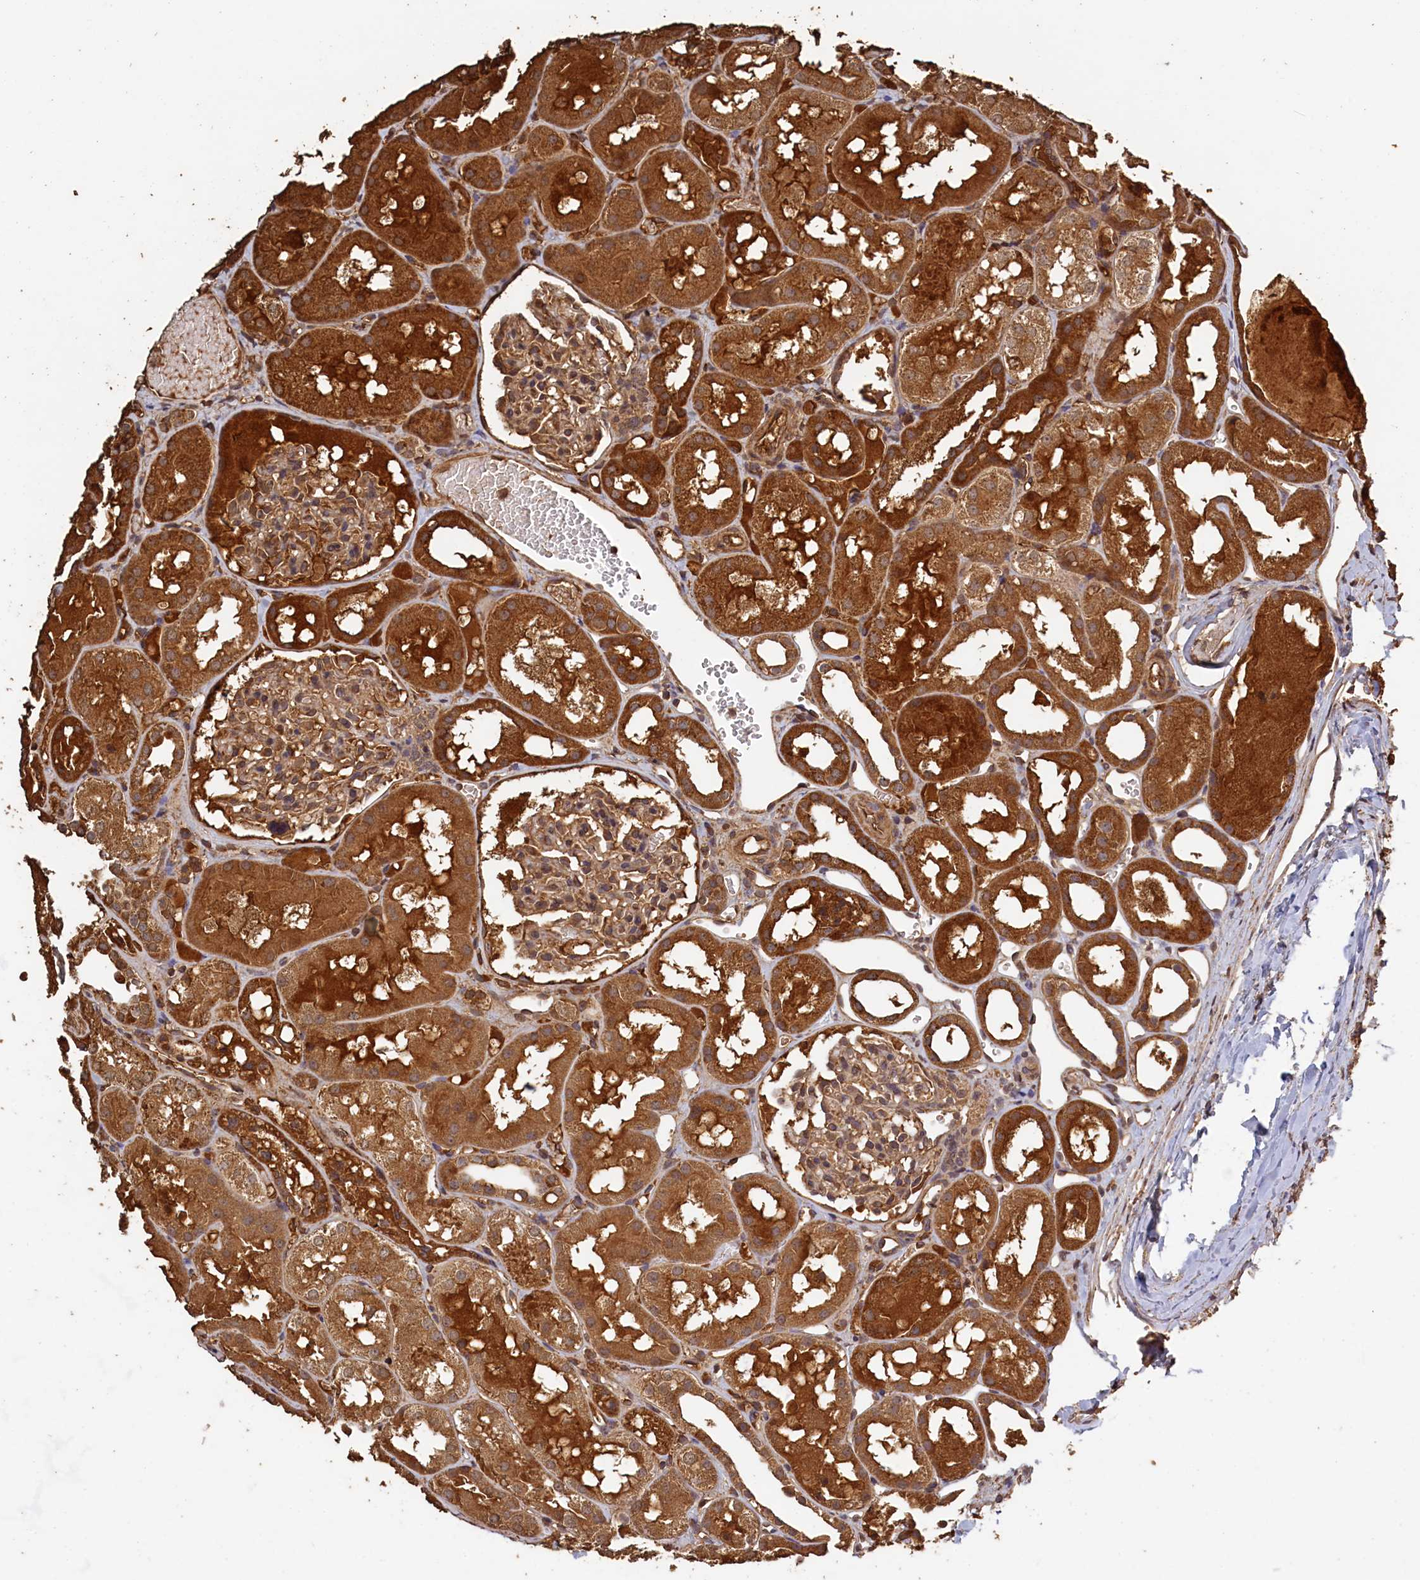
{"staining": {"intensity": "moderate", "quantity": ">75%", "location": "cytoplasmic/membranous"}, "tissue": "kidney", "cell_type": "Cells in glomeruli", "image_type": "normal", "snomed": [{"axis": "morphology", "description": "Normal tissue, NOS"}, {"axis": "topography", "description": "Kidney"}, {"axis": "topography", "description": "Urinary bladder"}], "caption": "DAB immunohistochemical staining of unremarkable kidney demonstrates moderate cytoplasmic/membranous protein positivity in approximately >75% of cells in glomeruli.", "gene": "SNX33", "patient": {"sex": "male", "age": 16}}